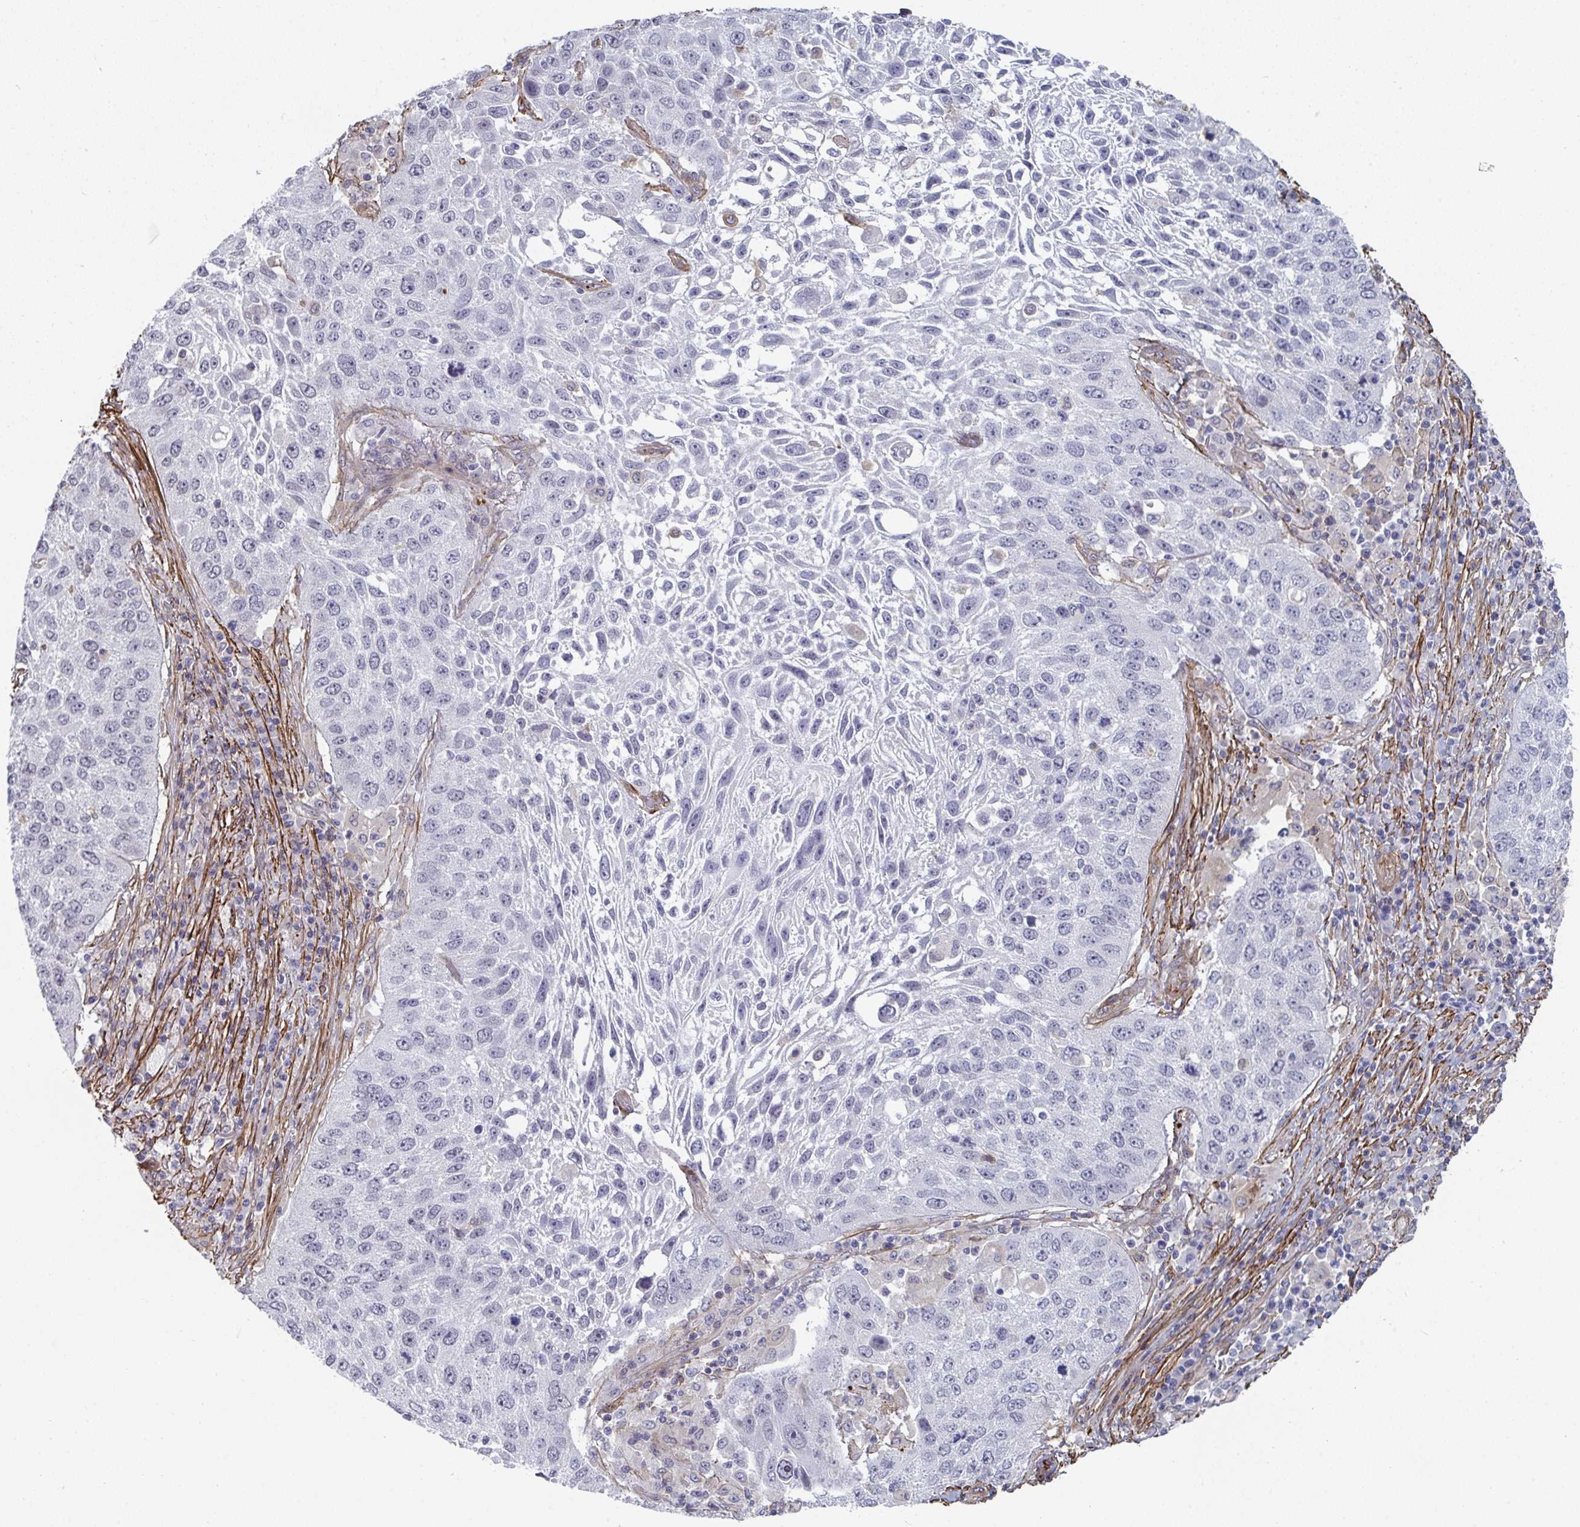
{"staining": {"intensity": "negative", "quantity": "none", "location": "none"}, "tissue": "lung cancer", "cell_type": "Tumor cells", "image_type": "cancer", "snomed": [{"axis": "morphology", "description": "Normal morphology"}, {"axis": "morphology", "description": "Squamous cell carcinoma, NOS"}, {"axis": "topography", "description": "Lymph node"}, {"axis": "topography", "description": "Lung"}], "caption": "Immunohistochemistry (IHC) image of lung cancer stained for a protein (brown), which exhibits no staining in tumor cells.", "gene": "NEURL4", "patient": {"sex": "male", "age": 67}}